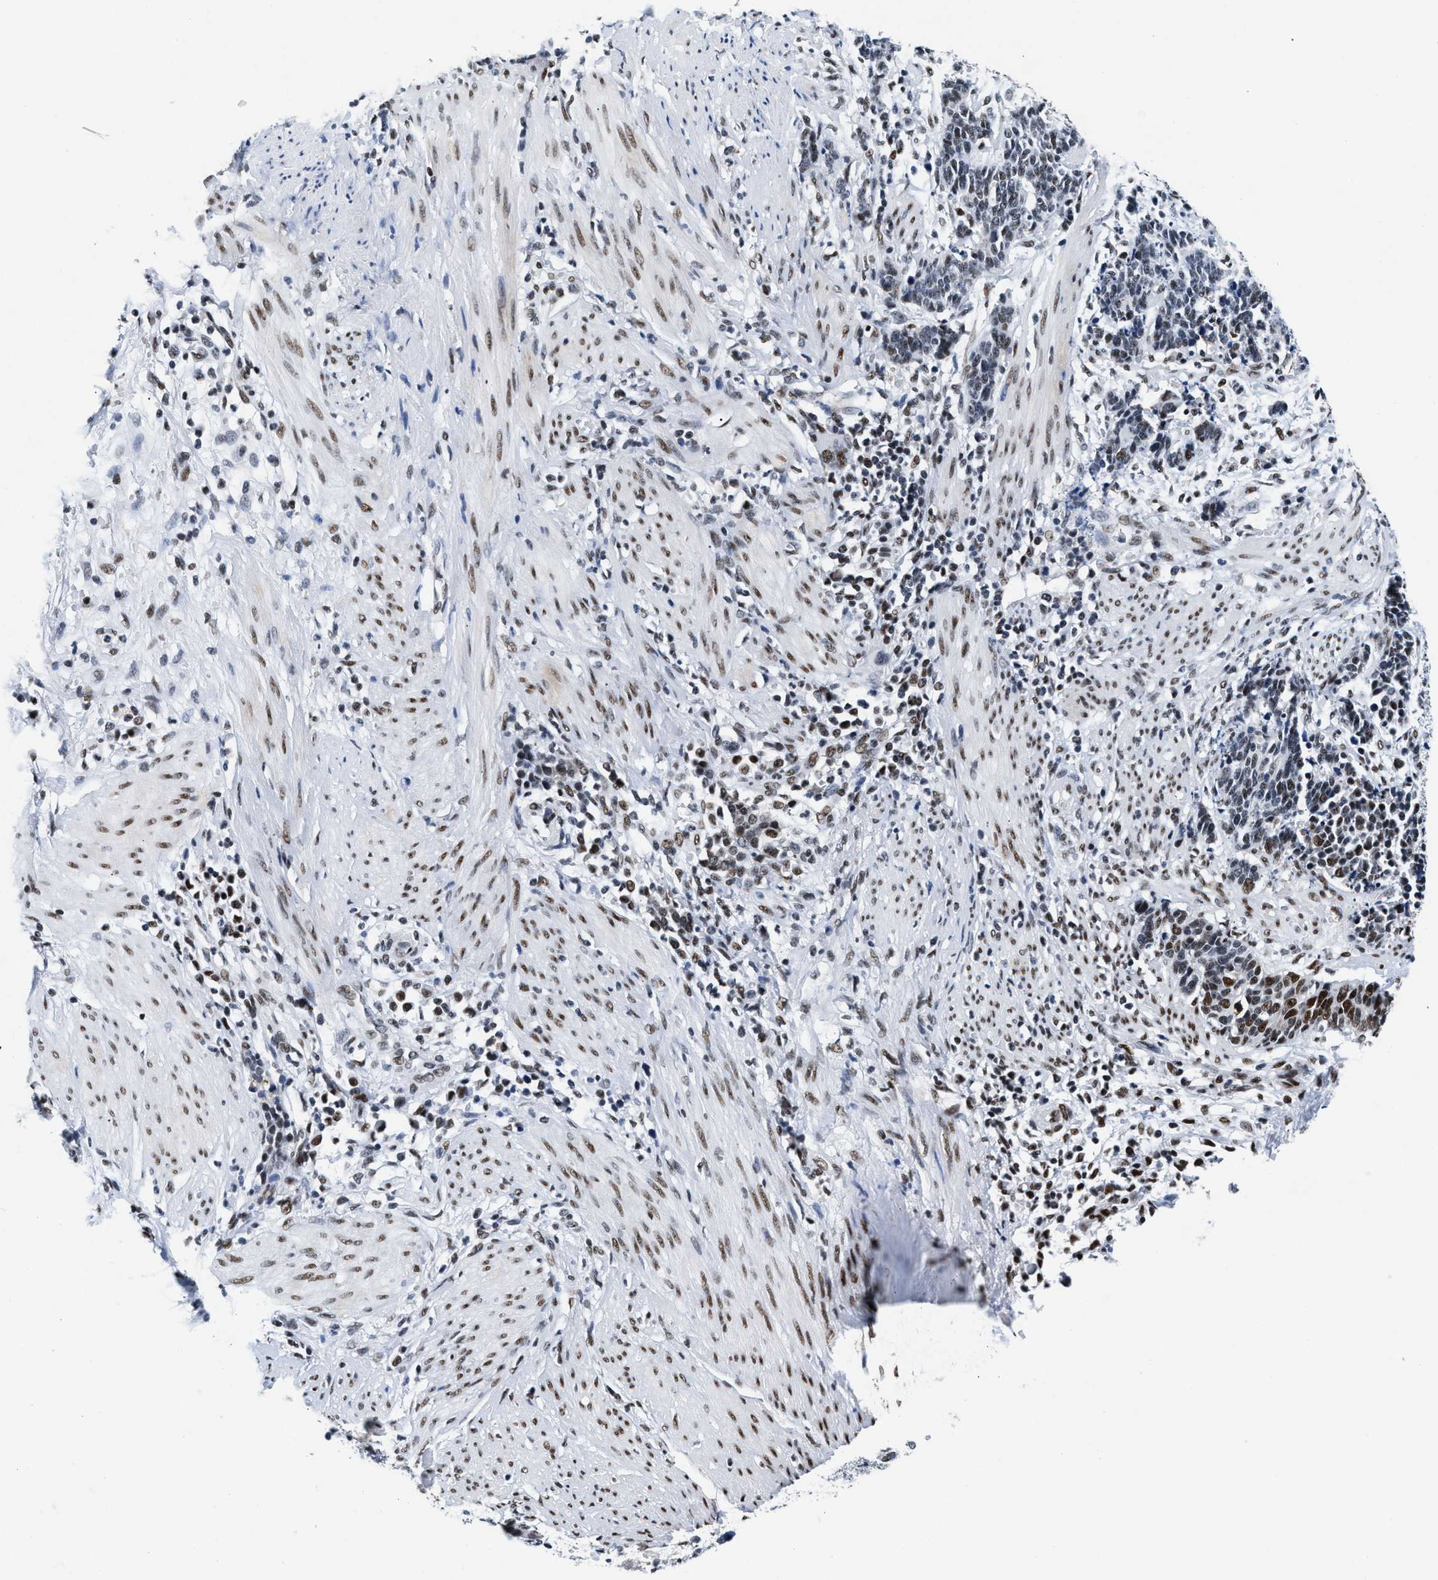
{"staining": {"intensity": "moderate", "quantity": "25%-75%", "location": "nuclear"}, "tissue": "cervical cancer", "cell_type": "Tumor cells", "image_type": "cancer", "snomed": [{"axis": "morphology", "description": "Squamous cell carcinoma, NOS"}, {"axis": "topography", "description": "Cervix"}], "caption": "Immunohistochemistry staining of squamous cell carcinoma (cervical), which reveals medium levels of moderate nuclear staining in approximately 25%-75% of tumor cells indicating moderate nuclear protein staining. The staining was performed using DAB (brown) for protein detection and nuclei were counterstained in hematoxylin (blue).", "gene": "RAD50", "patient": {"sex": "female", "age": 35}}